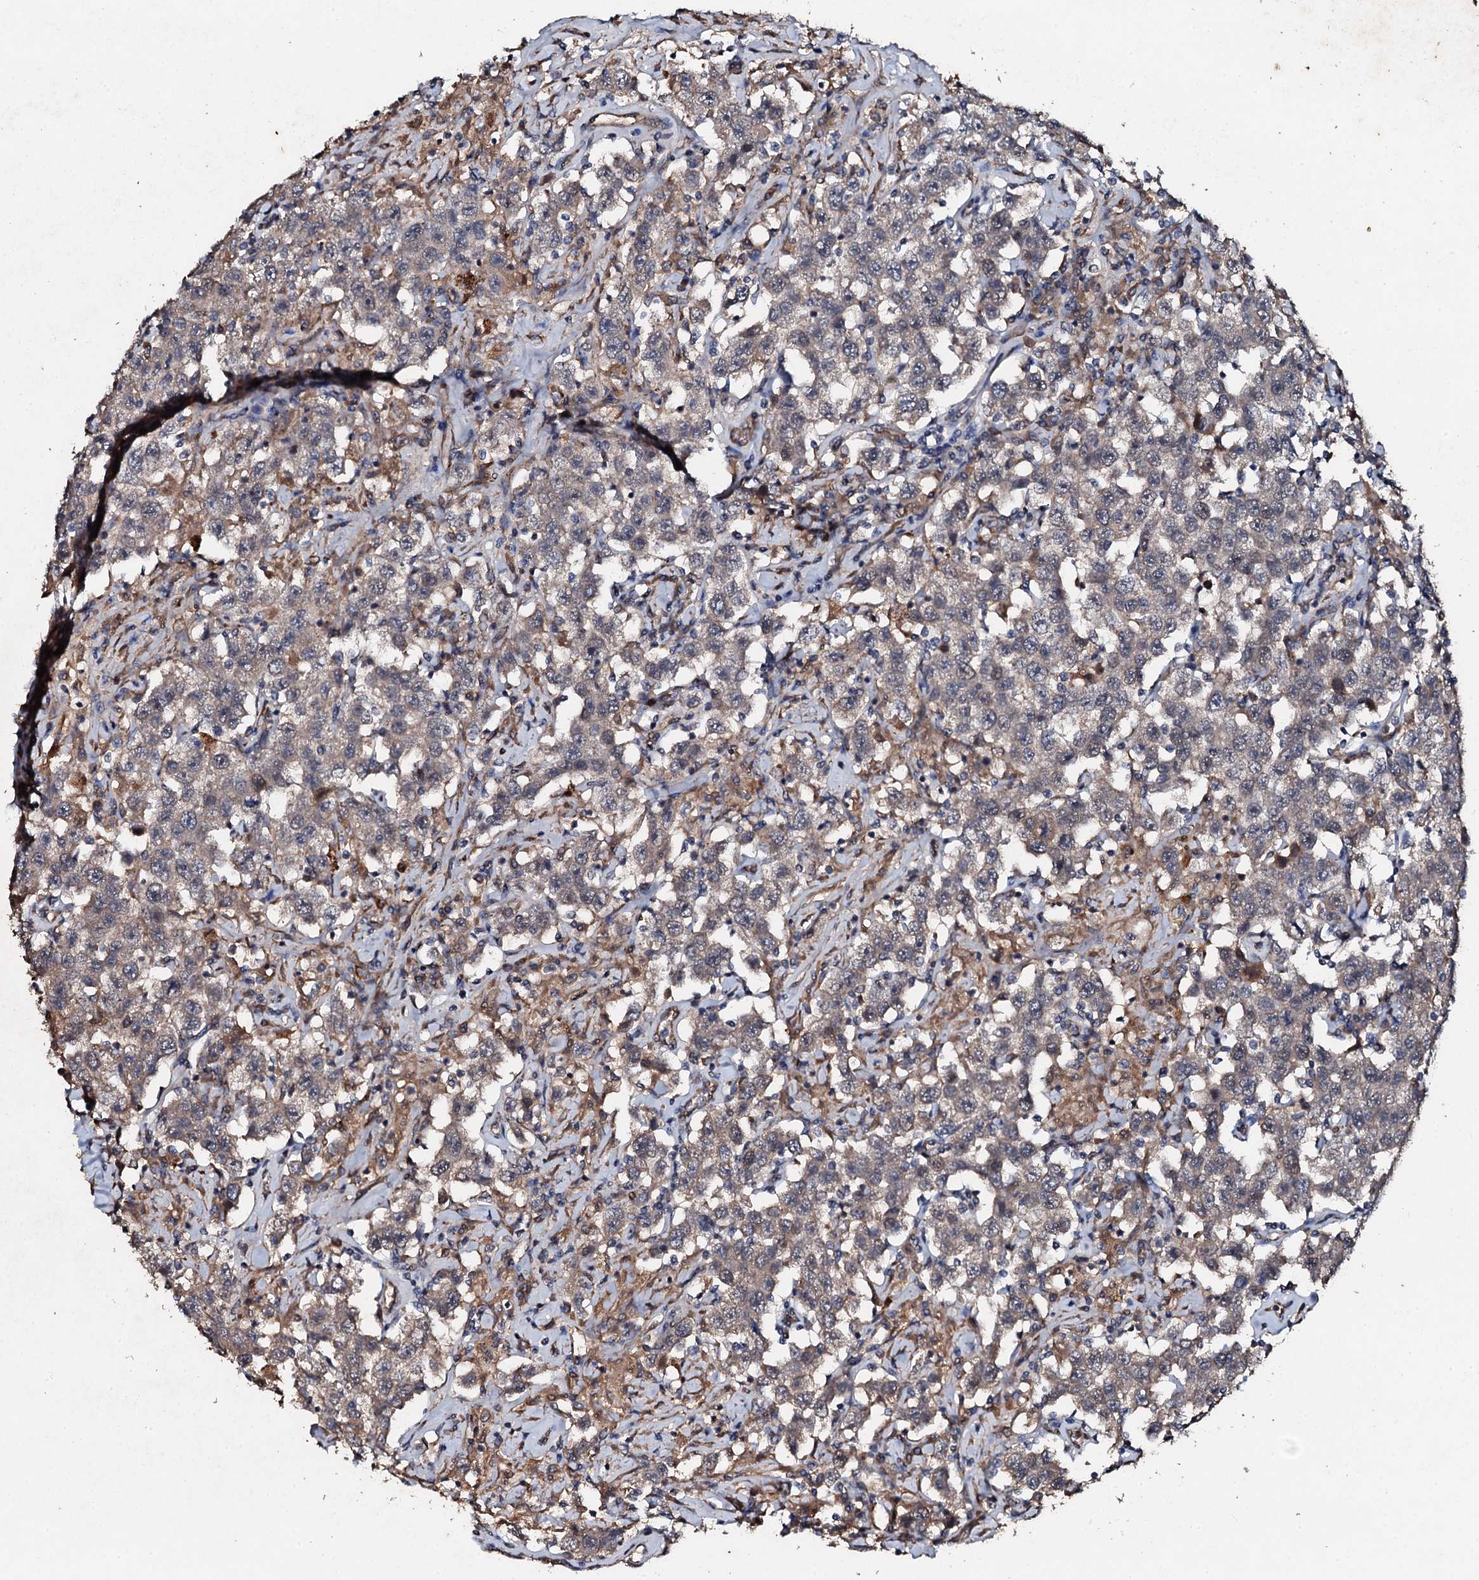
{"staining": {"intensity": "negative", "quantity": "none", "location": "none"}, "tissue": "testis cancer", "cell_type": "Tumor cells", "image_type": "cancer", "snomed": [{"axis": "morphology", "description": "Seminoma, NOS"}, {"axis": "topography", "description": "Testis"}], "caption": "IHC of testis seminoma exhibits no staining in tumor cells.", "gene": "ADAMTS10", "patient": {"sex": "male", "age": 41}}